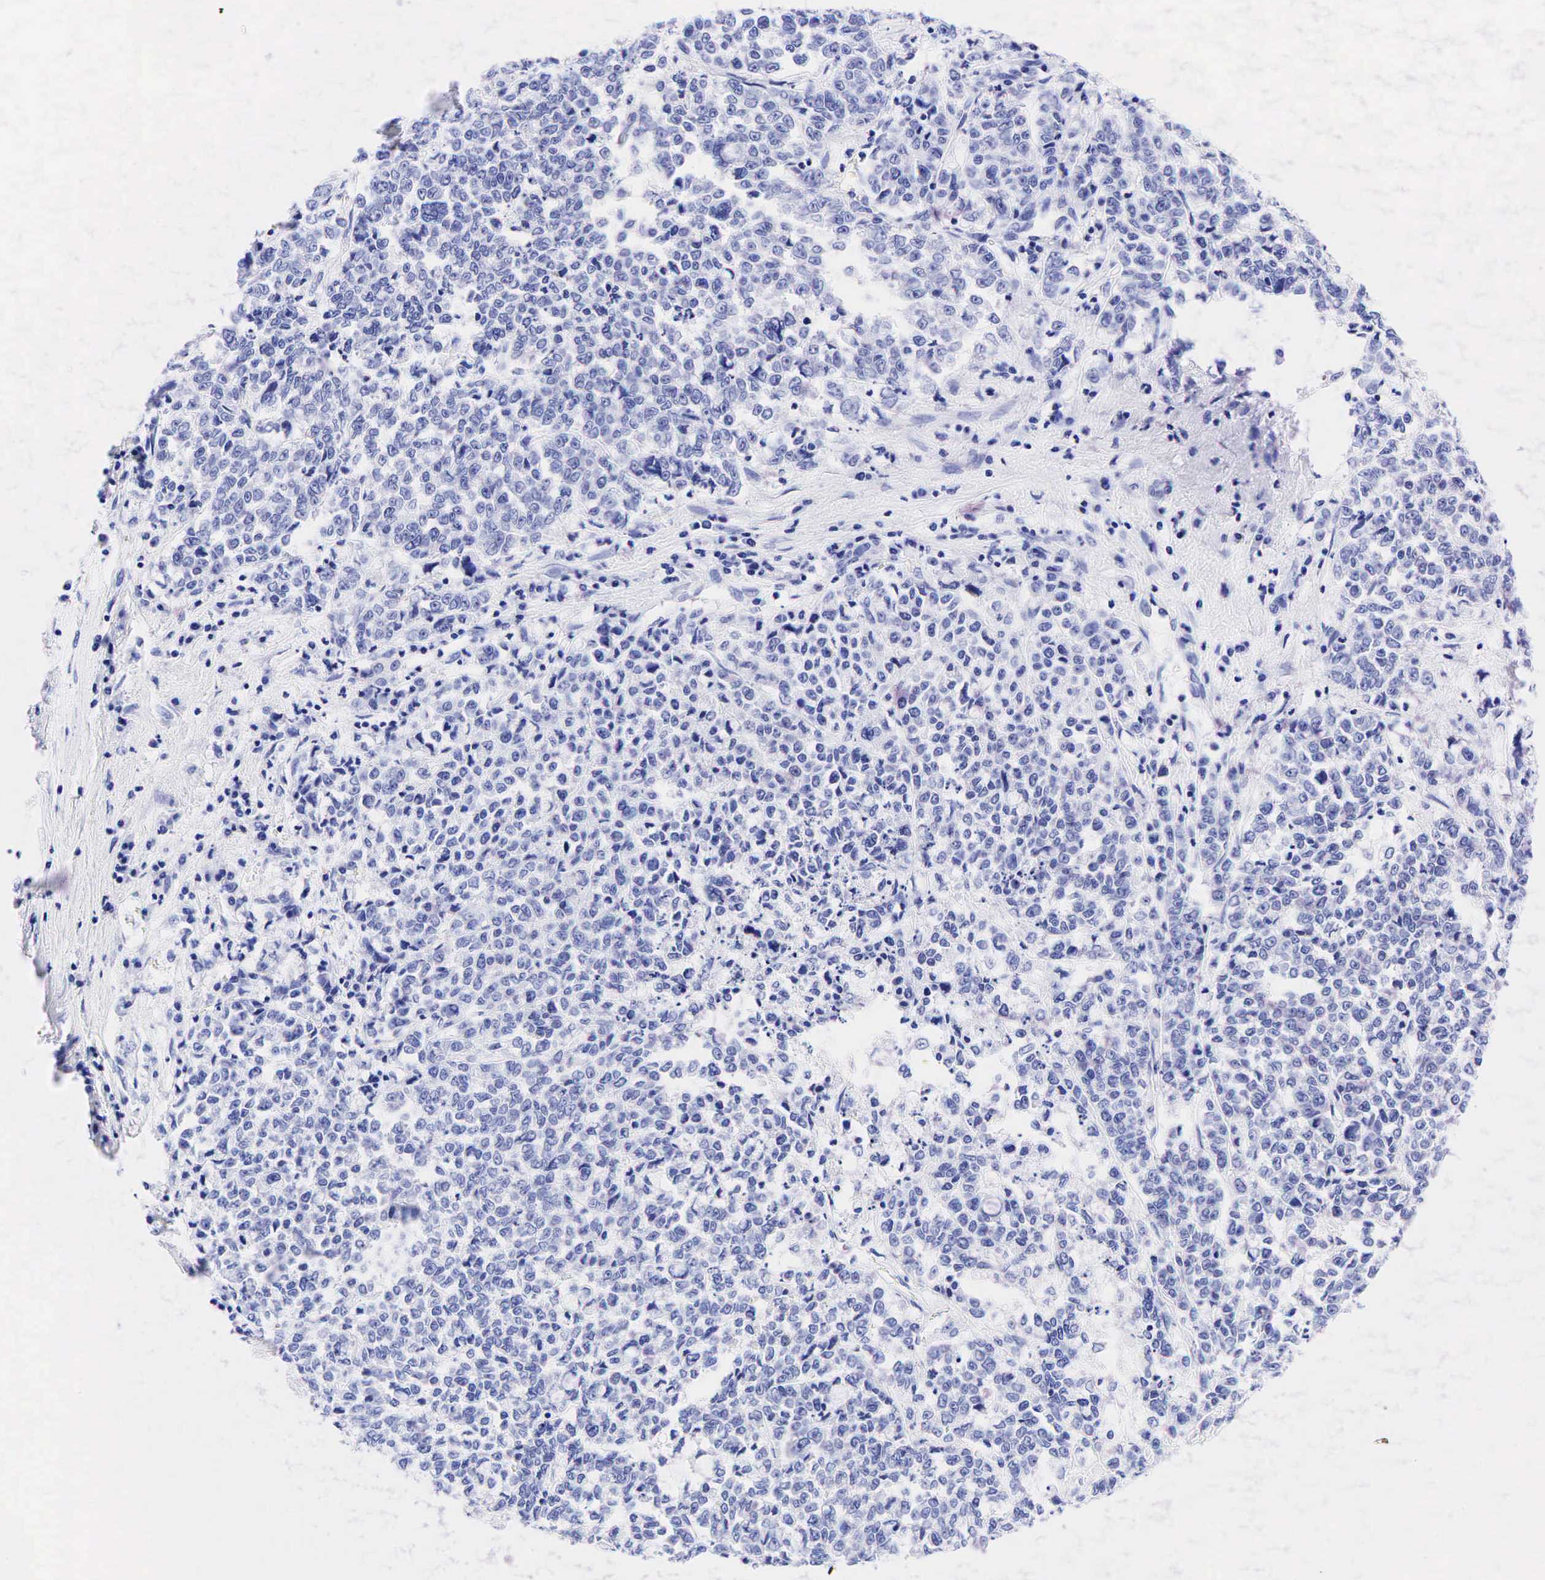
{"staining": {"intensity": "negative", "quantity": "none", "location": "none"}, "tissue": "liver cancer", "cell_type": "Tumor cells", "image_type": "cancer", "snomed": [{"axis": "morphology", "description": "Carcinoma, metastatic, NOS"}, {"axis": "topography", "description": "Liver"}], "caption": "The IHC histopathology image has no significant staining in tumor cells of liver metastatic carcinoma tissue.", "gene": "ESR1", "patient": {"sex": "female", "age": 58}}